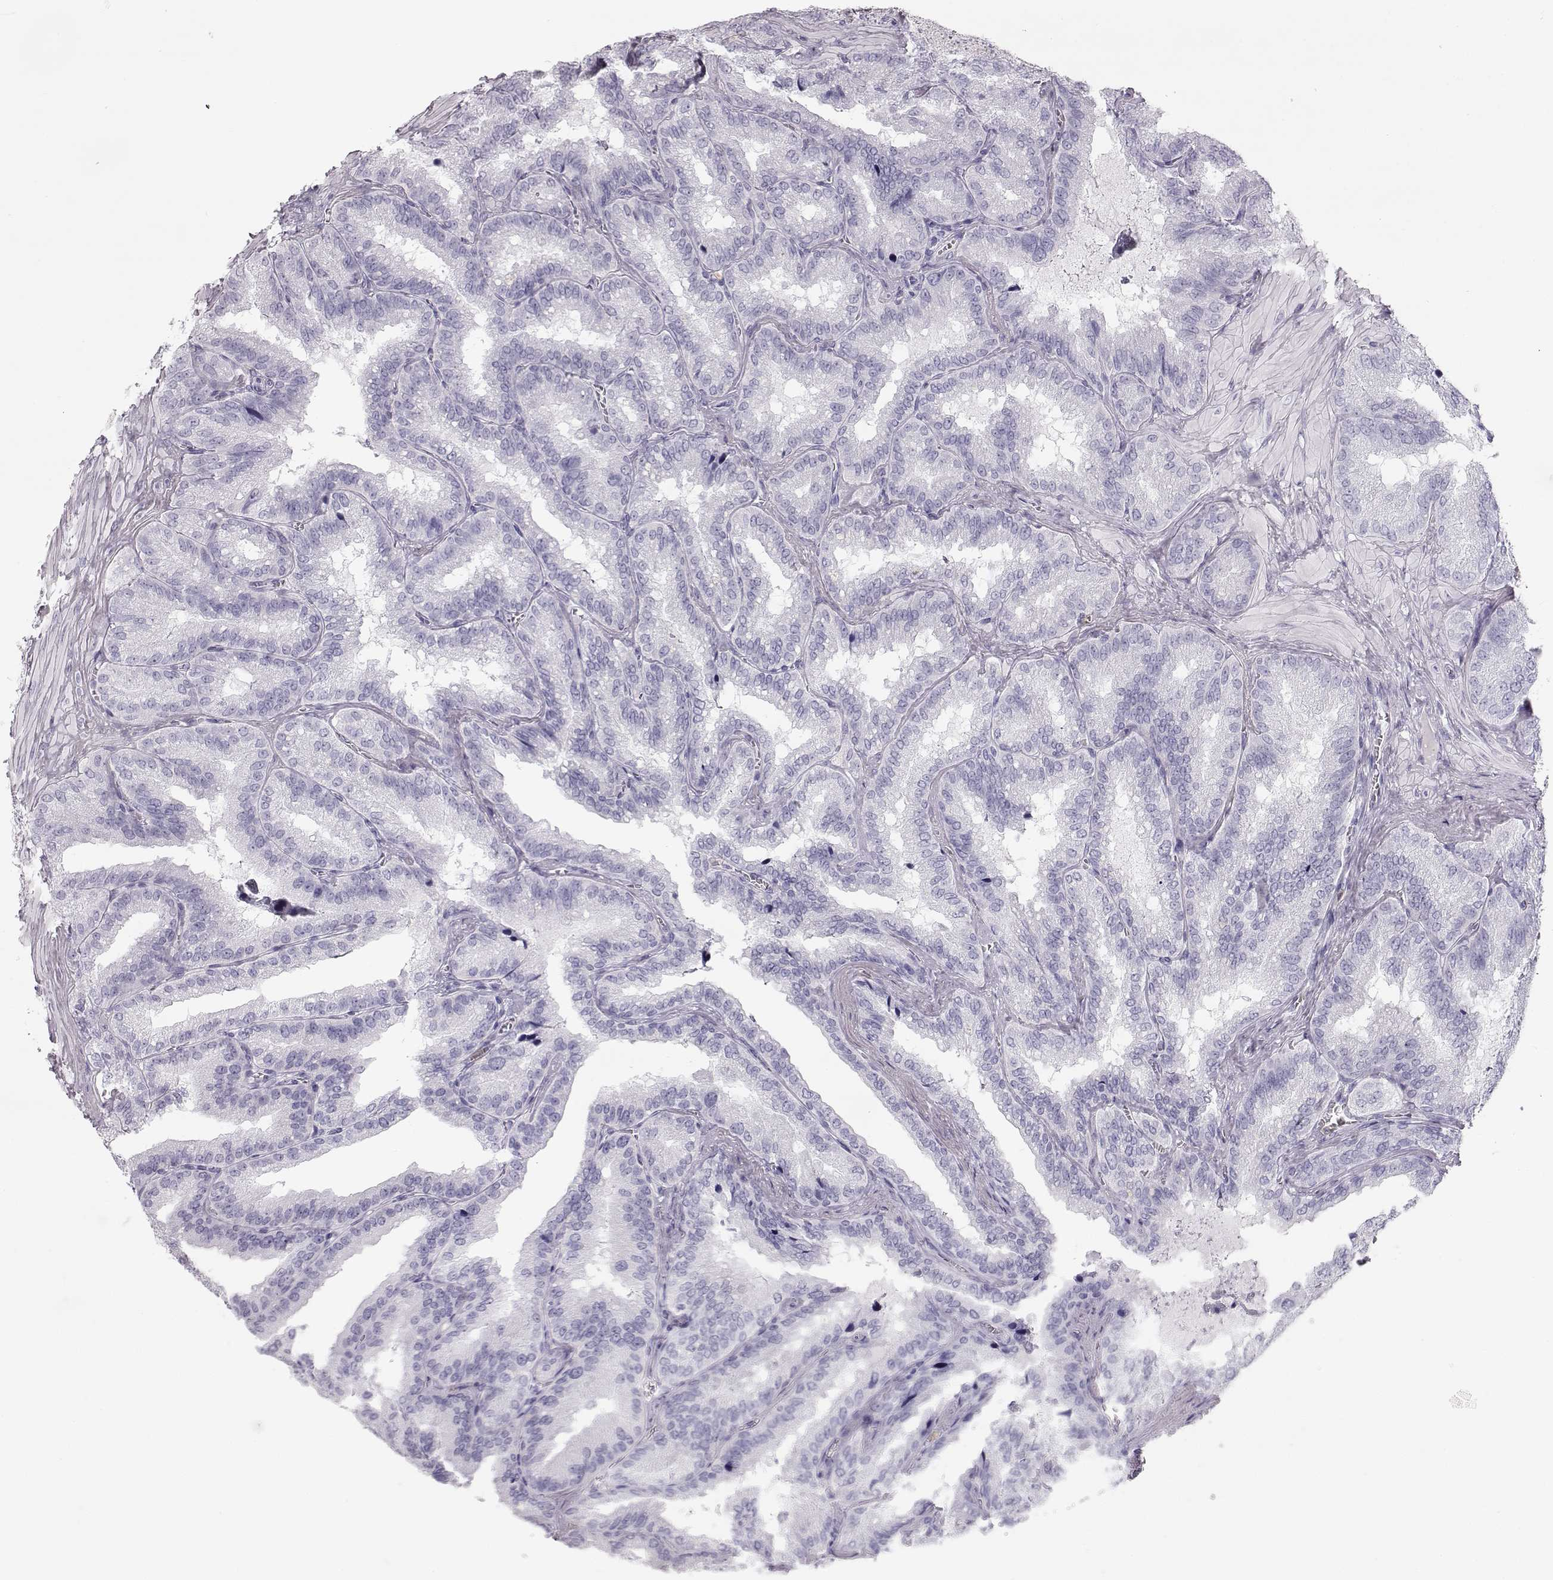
{"staining": {"intensity": "negative", "quantity": "none", "location": "none"}, "tissue": "seminal vesicle", "cell_type": "Glandular cells", "image_type": "normal", "snomed": [{"axis": "morphology", "description": "Normal tissue, NOS"}, {"axis": "topography", "description": "Seminal veicle"}], "caption": "Glandular cells are negative for brown protein staining in unremarkable seminal vesicle. (DAB immunohistochemistry, high magnification).", "gene": "MIP", "patient": {"sex": "male", "age": 37}}